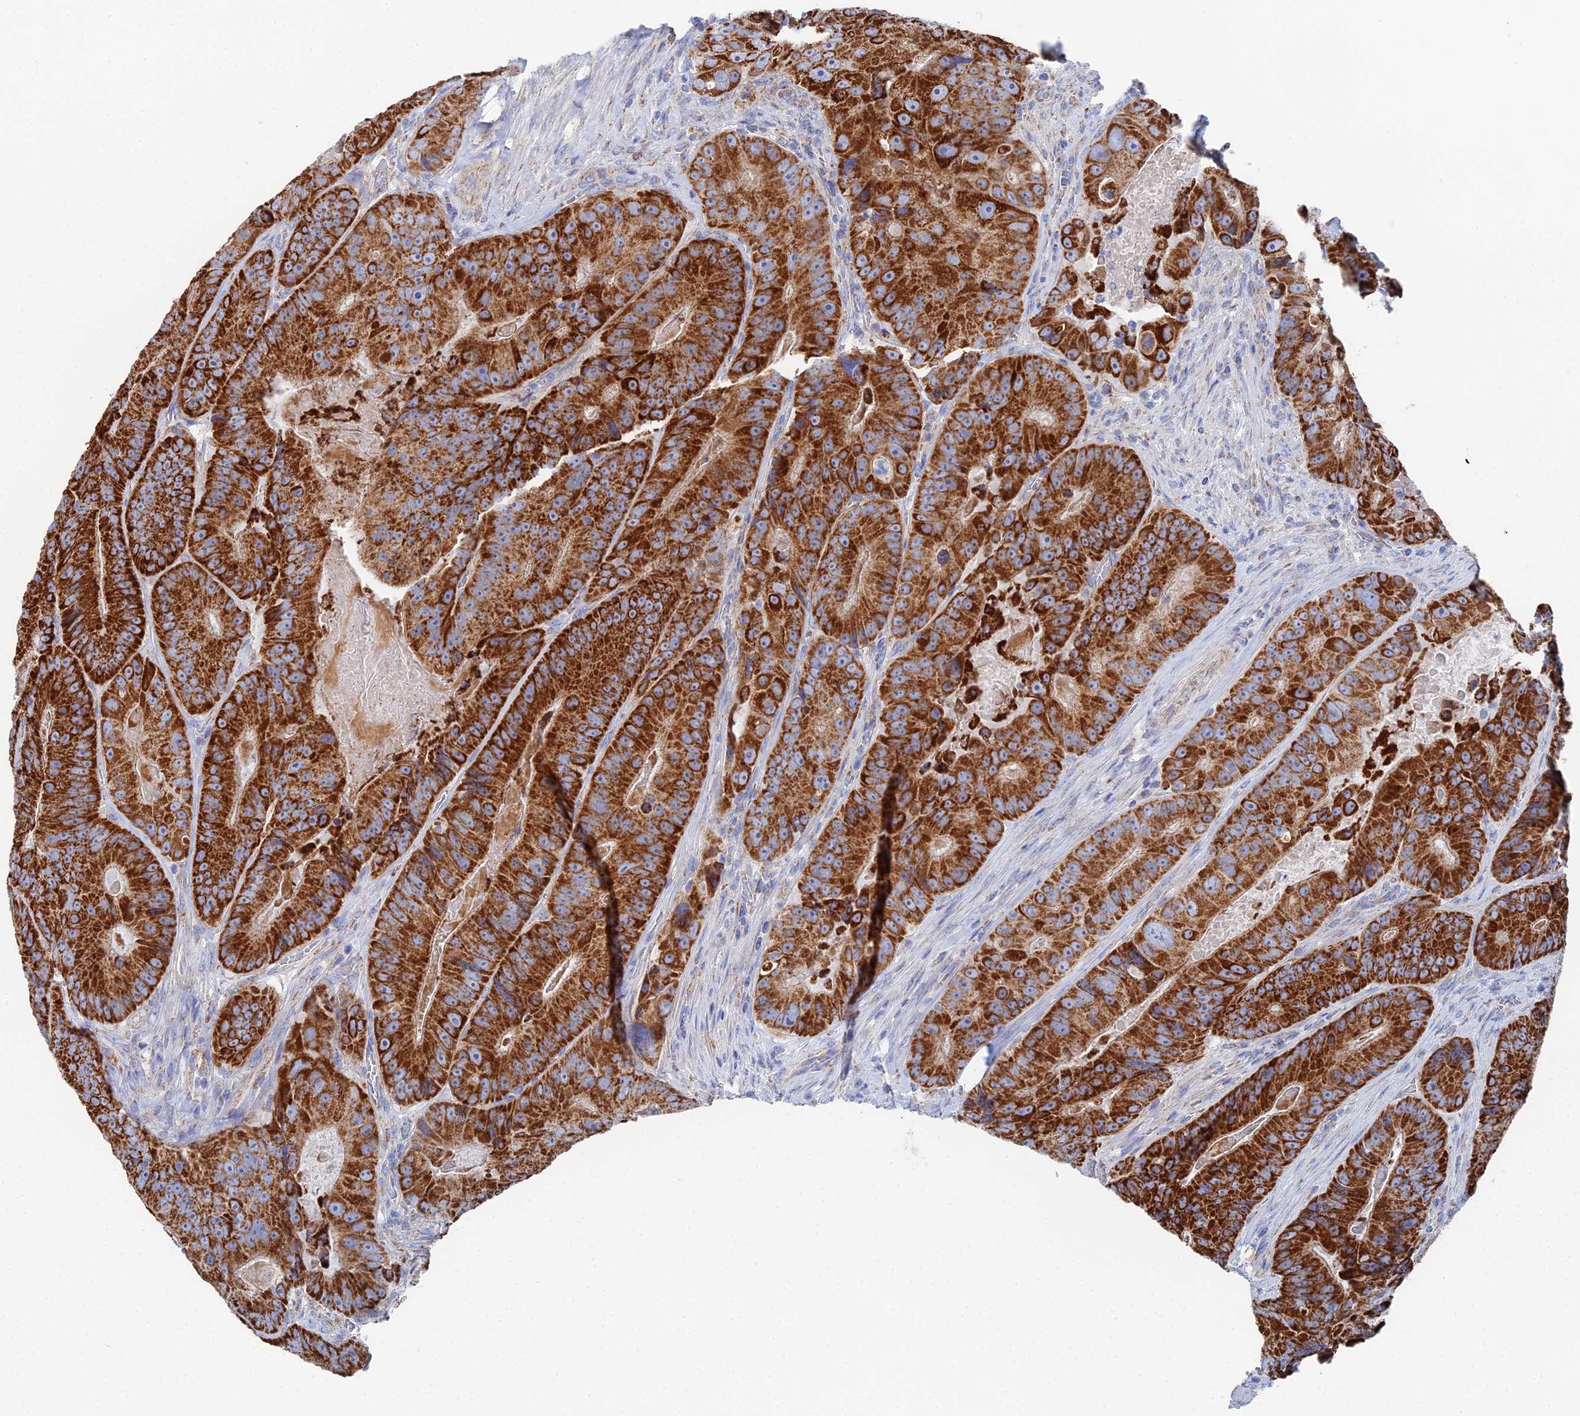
{"staining": {"intensity": "strong", "quantity": ">75%", "location": "cytoplasmic/membranous"}, "tissue": "colorectal cancer", "cell_type": "Tumor cells", "image_type": "cancer", "snomed": [{"axis": "morphology", "description": "Adenocarcinoma, NOS"}, {"axis": "topography", "description": "Colon"}], "caption": "This micrograph exhibits immunohistochemistry staining of human colorectal adenocarcinoma, with high strong cytoplasmic/membranous positivity in about >75% of tumor cells.", "gene": "IFT80", "patient": {"sex": "female", "age": 86}}